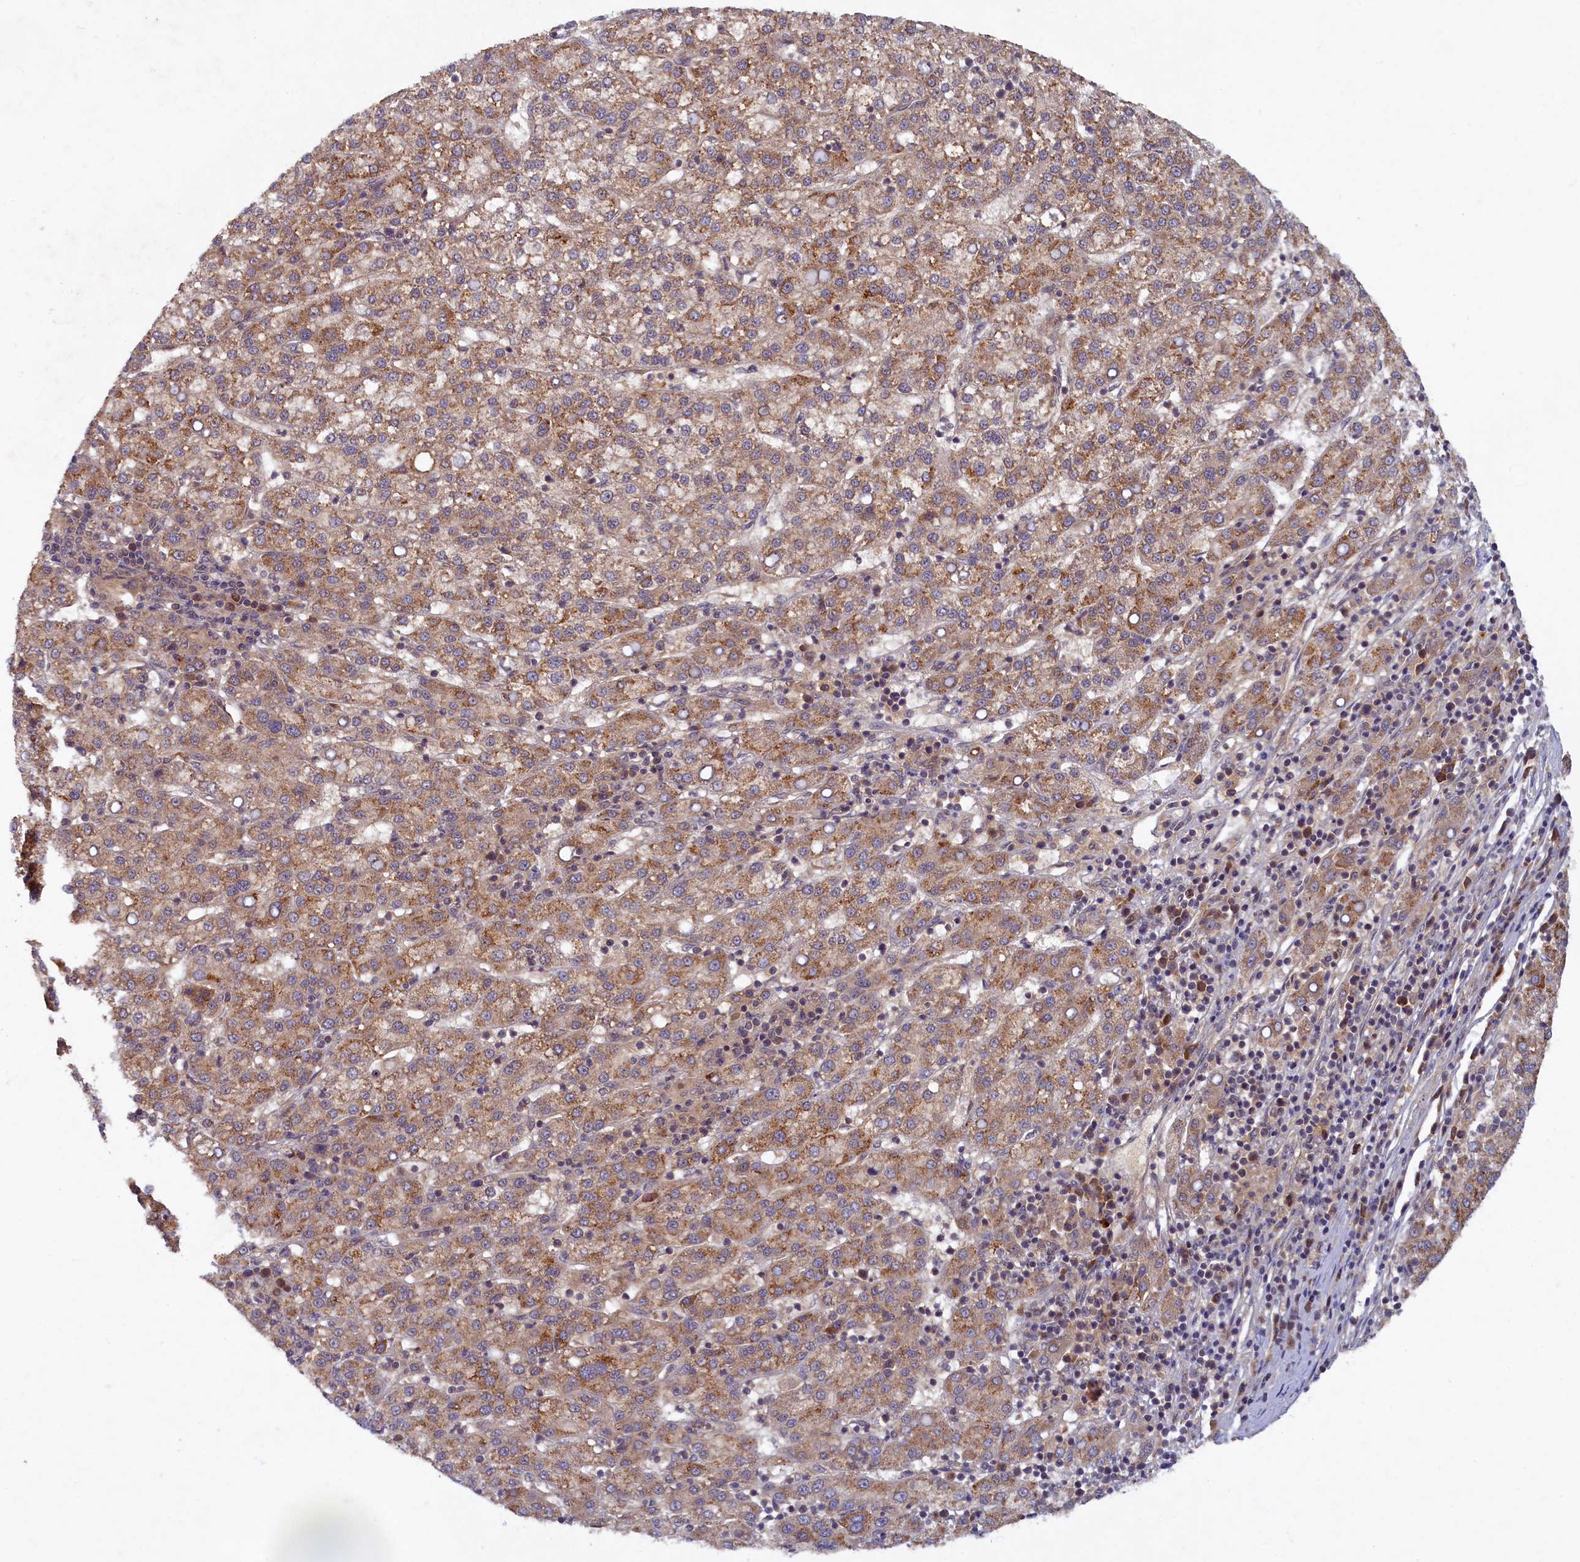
{"staining": {"intensity": "moderate", "quantity": ">75%", "location": "cytoplasmic/membranous"}, "tissue": "liver cancer", "cell_type": "Tumor cells", "image_type": "cancer", "snomed": [{"axis": "morphology", "description": "Carcinoma, Hepatocellular, NOS"}, {"axis": "topography", "description": "Liver"}], "caption": "Moderate cytoplasmic/membranous protein expression is present in approximately >75% of tumor cells in liver cancer (hepatocellular carcinoma).", "gene": "BICD1", "patient": {"sex": "female", "age": 58}}